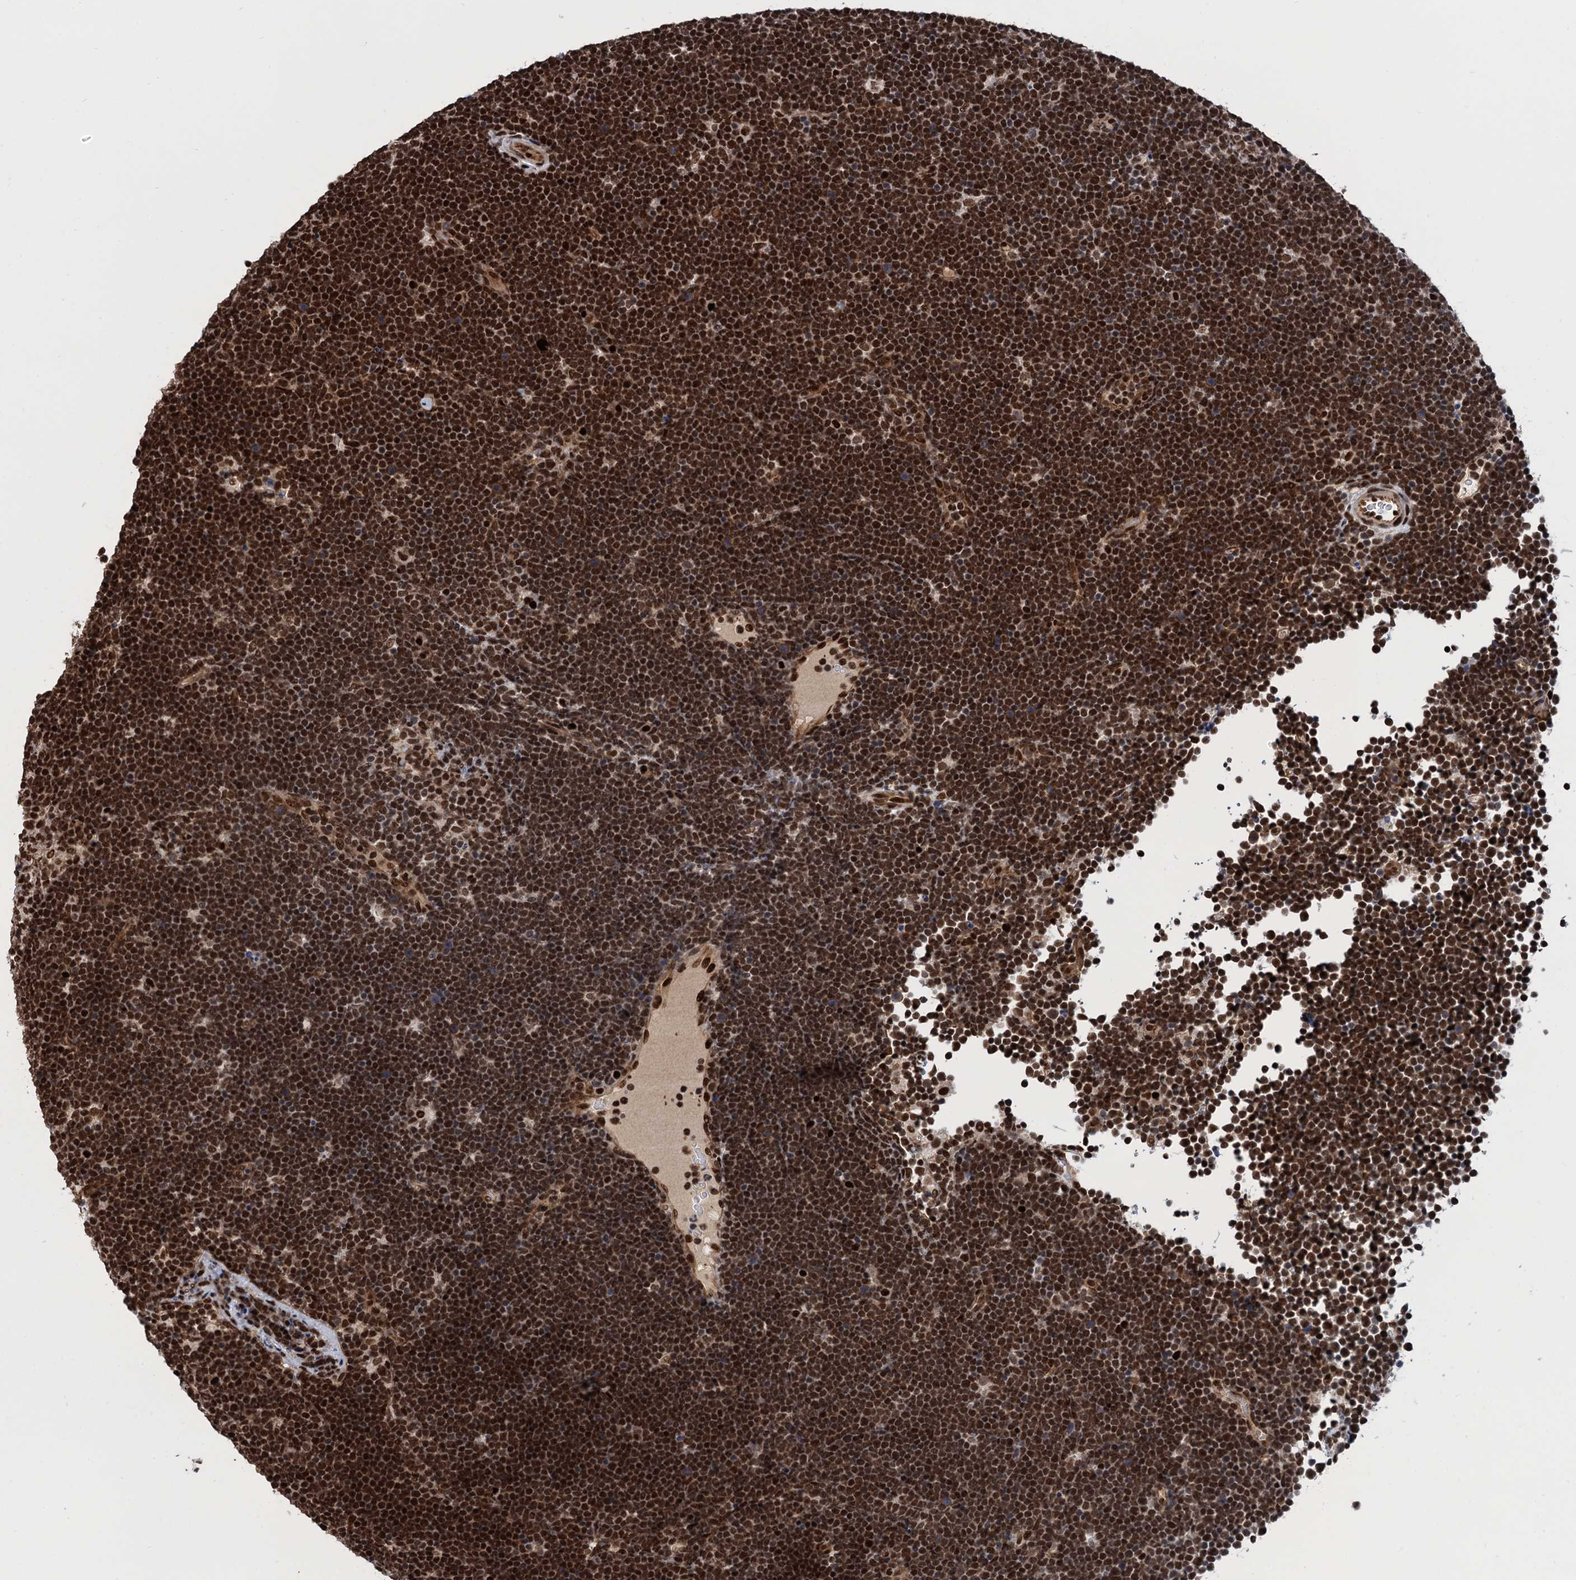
{"staining": {"intensity": "strong", "quantity": ">75%", "location": "nuclear"}, "tissue": "lymphoma", "cell_type": "Tumor cells", "image_type": "cancer", "snomed": [{"axis": "morphology", "description": "Malignant lymphoma, non-Hodgkin's type, High grade"}, {"axis": "topography", "description": "Lymph node"}], "caption": "Immunohistochemistry histopathology image of neoplastic tissue: human lymphoma stained using immunohistochemistry shows high levels of strong protein expression localized specifically in the nuclear of tumor cells, appearing as a nuclear brown color.", "gene": "PPP4R1", "patient": {"sex": "male", "age": 13}}